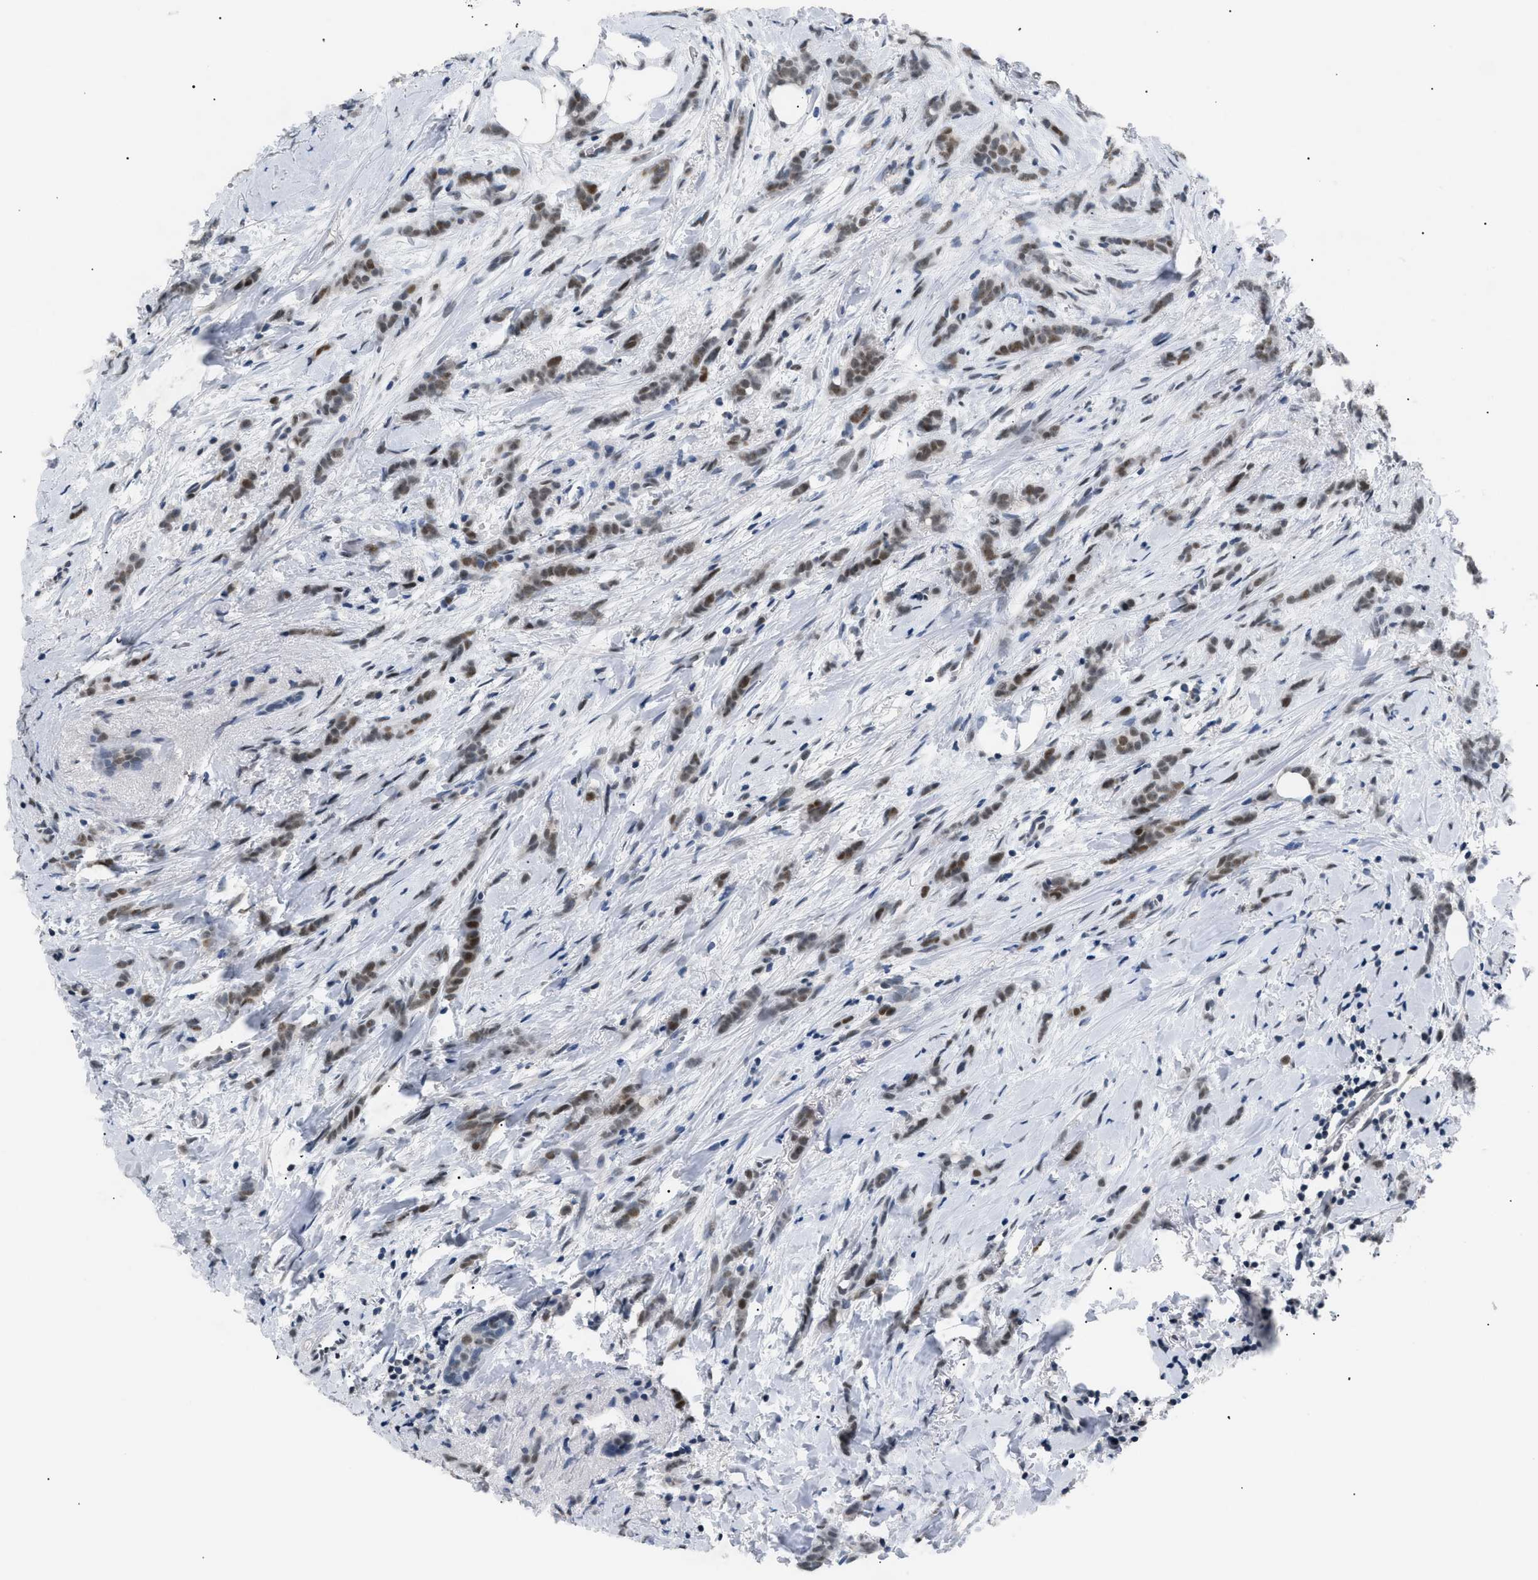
{"staining": {"intensity": "moderate", "quantity": "25%-75%", "location": "cytoplasmic/membranous,nuclear"}, "tissue": "breast cancer", "cell_type": "Tumor cells", "image_type": "cancer", "snomed": [{"axis": "morphology", "description": "Lobular carcinoma, in situ"}, {"axis": "morphology", "description": "Lobular carcinoma"}, {"axis": "topography", "description": "Breast"}], "caption": "Approximately 25%-75% of tumor cells in breast lobular carcinoma in situ exhibit moderate cytoplasmic/membranous and nuclear protein expression as visualized by brown immunohistochemical staining.", "gene": "KCNC3", "patient": {"sex": "female", "age": 41}}